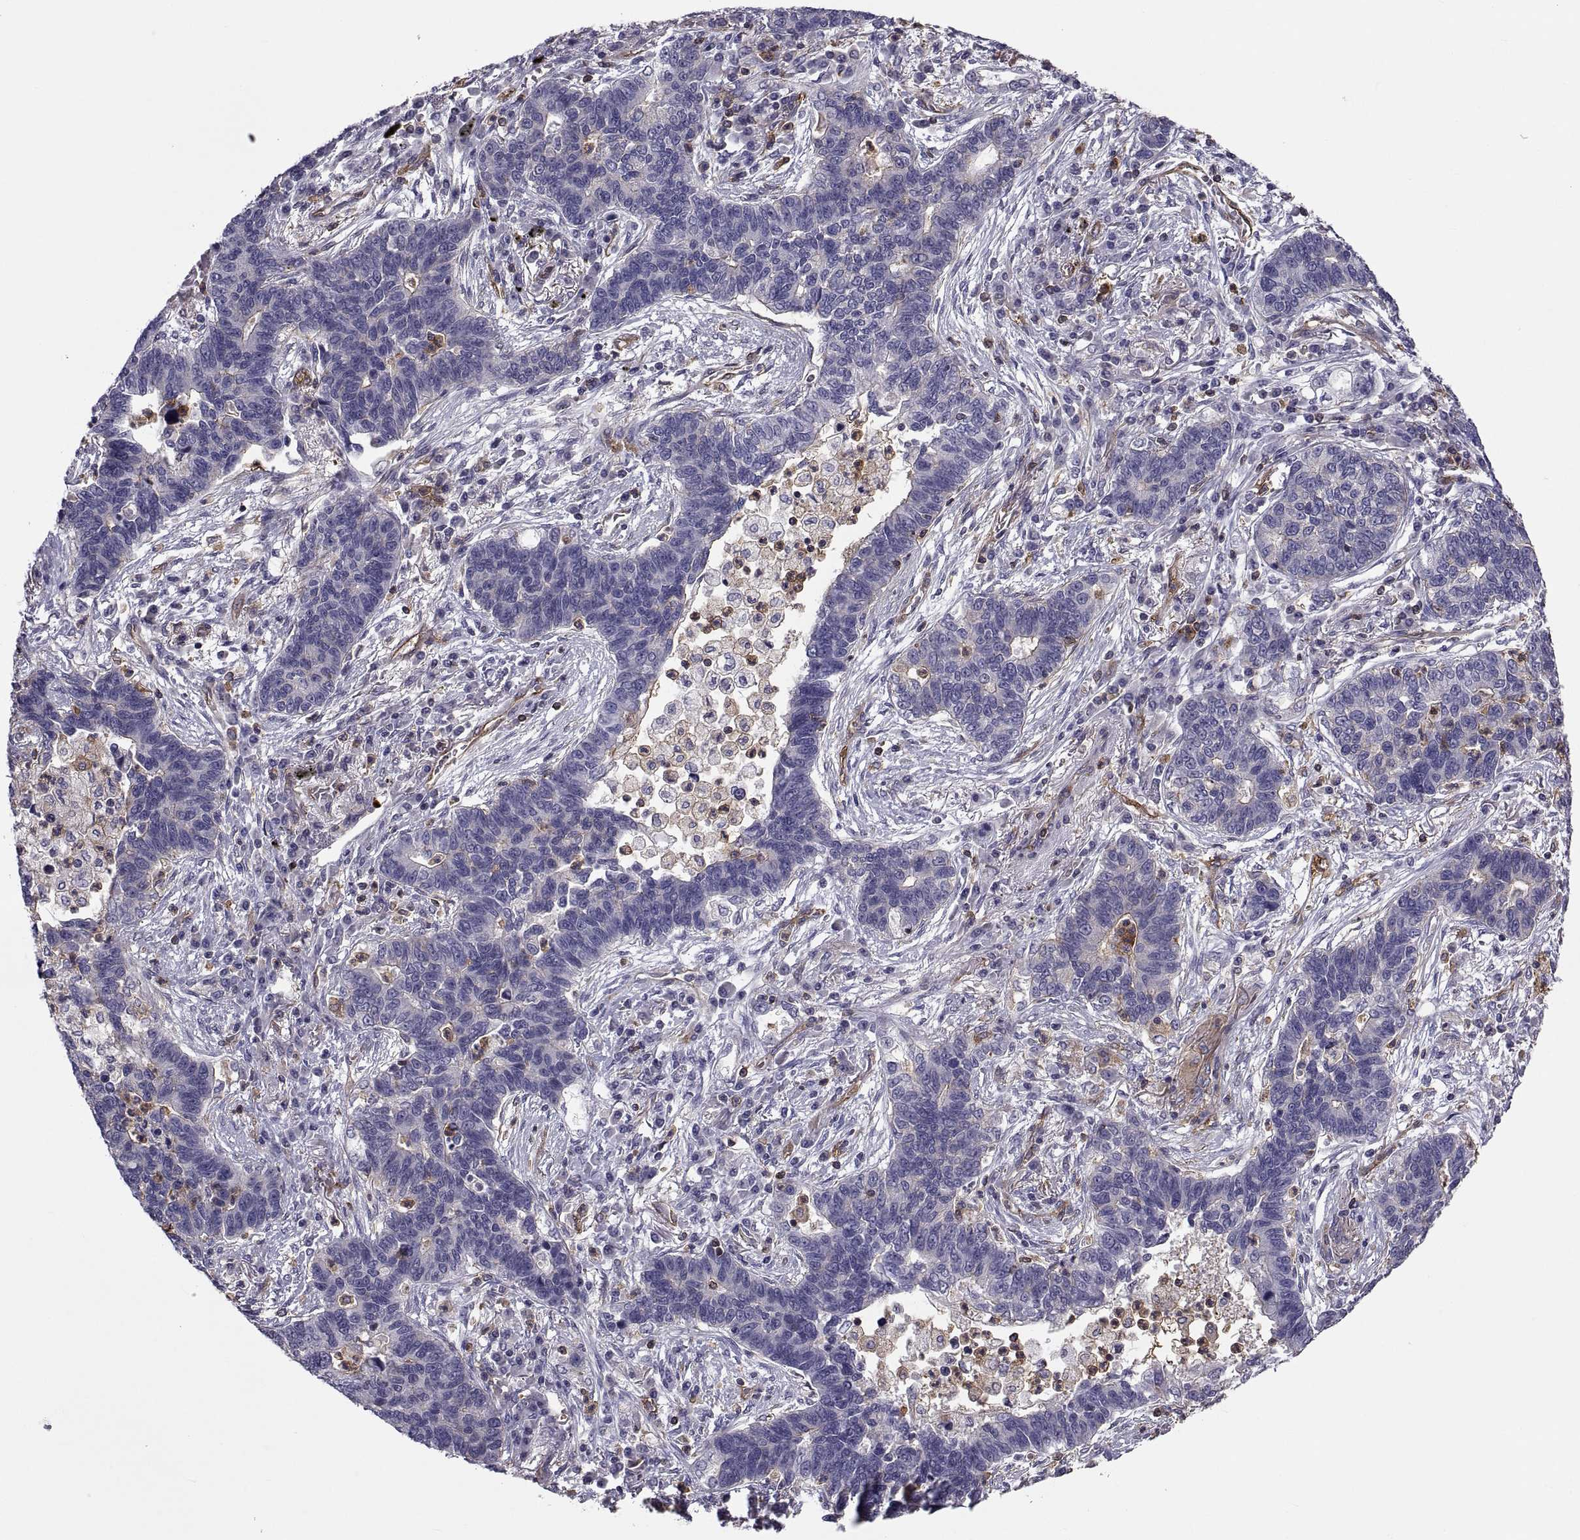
{"staining": {"intensity": "negative", "quantity": "none", "location": "none"}, "tissue": "lung cancer", "cell_type": "Tumor cells", "image_type": "cancer", "snomed": [{"axis": "morphology", "description": "Adenocarcinoma, NOS"}, {"axis": "topography", "description": "Lung"}], "caption": "Micrograph shows no significant protein positivity in tumor cells of lung cancer (adenocarcinoma).", "gene": "MYH9", "patient": {"sex": "female", "age": 57}}